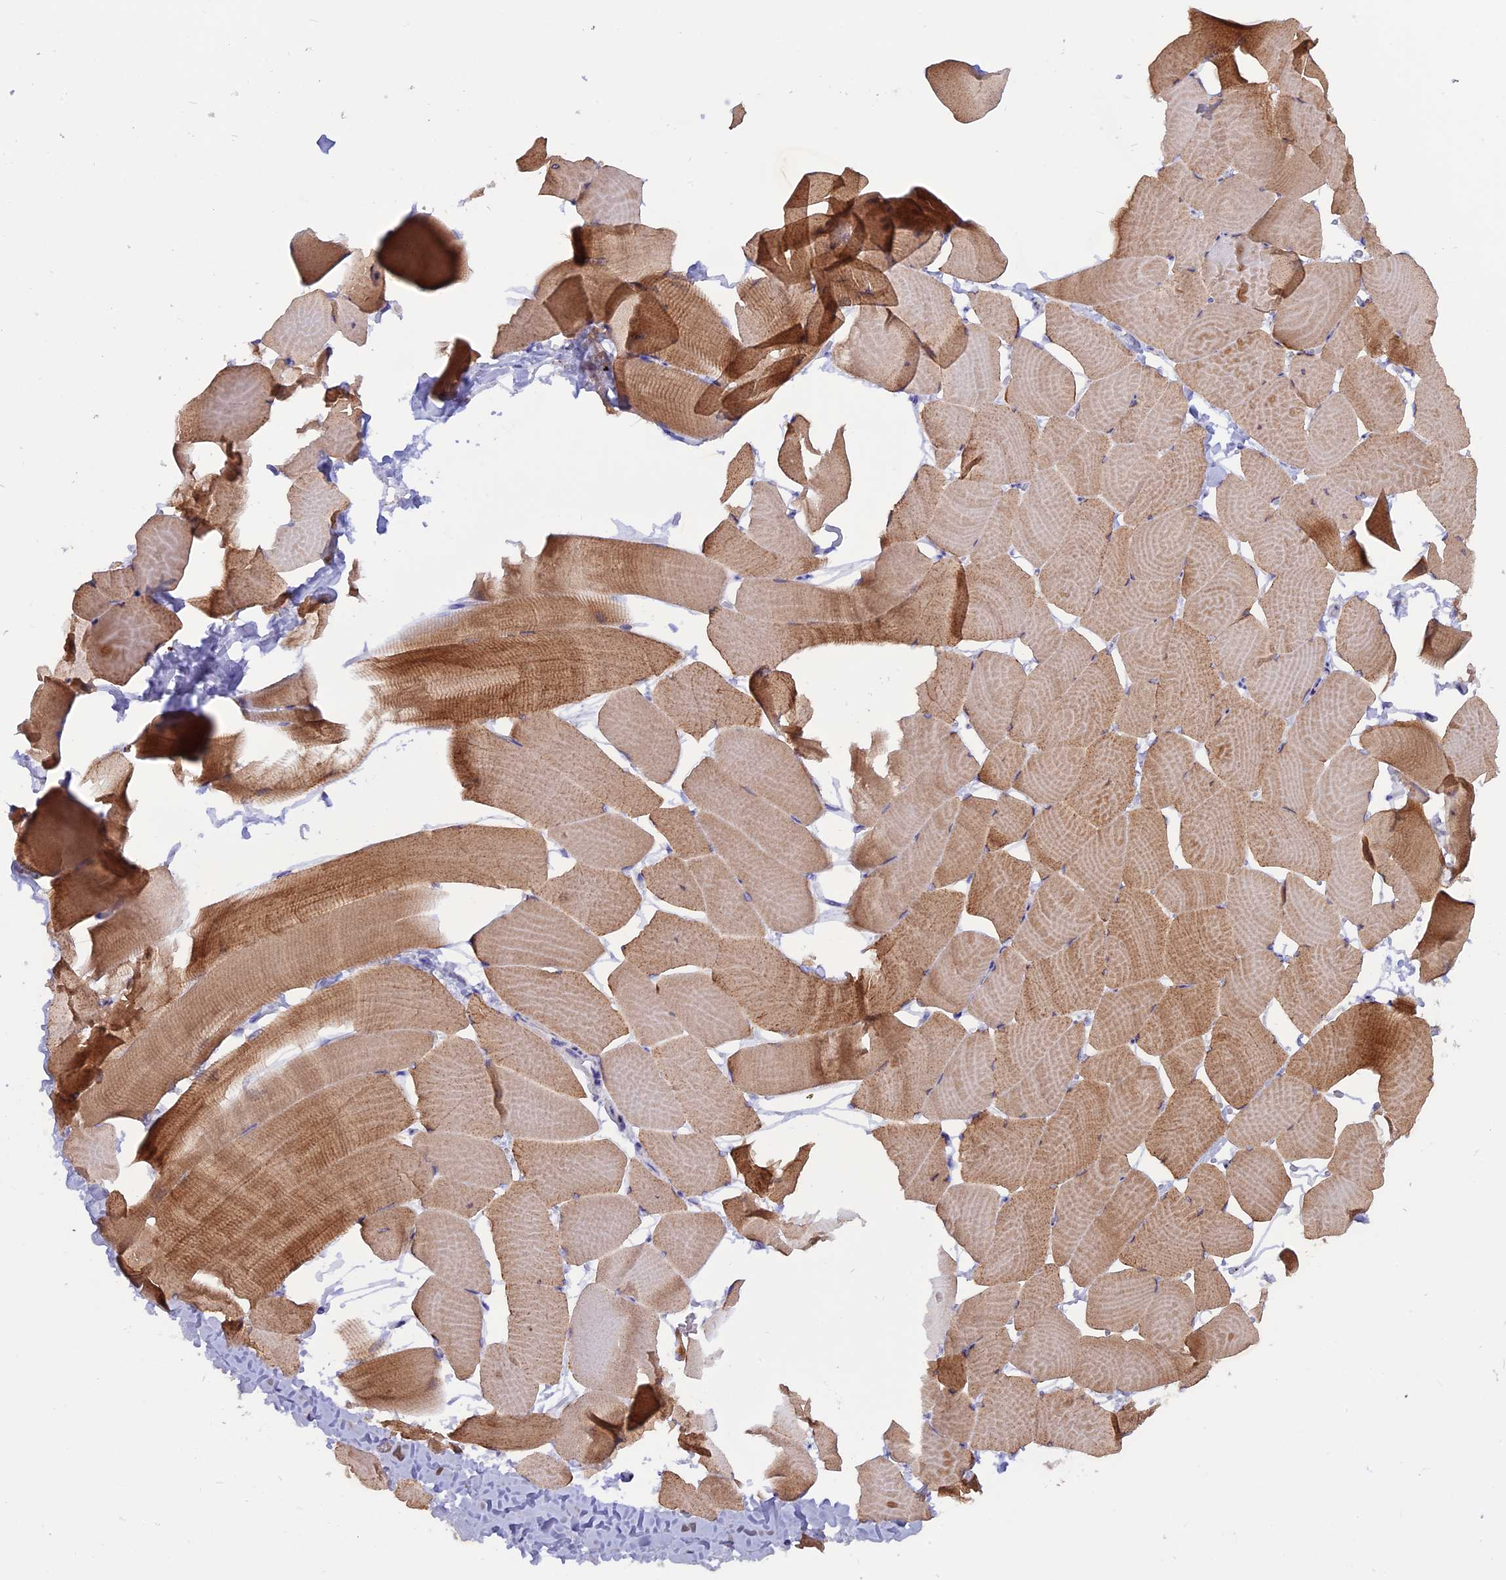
{"staining": {"intensity": "moderate", "quantity": "25%-75%", "location": "cytoplasmic/membranous"}, "tissue": "skeletal muscle", "cell_type": "Myocytes", "image_type": "normal", "snomed": [{"axis": "morphology", "description": "Normal tissue, NOS"}, {"axis": "topography", "description": "Skeletal muscle"}], "caption": "Protein staining of benign skeletal muscle shows moderate cytoplasmic/membranous positivity in about 25%-75% of myocytes.", "gene": "GCDH", "patient": {"sex": "male", "age": 25}}